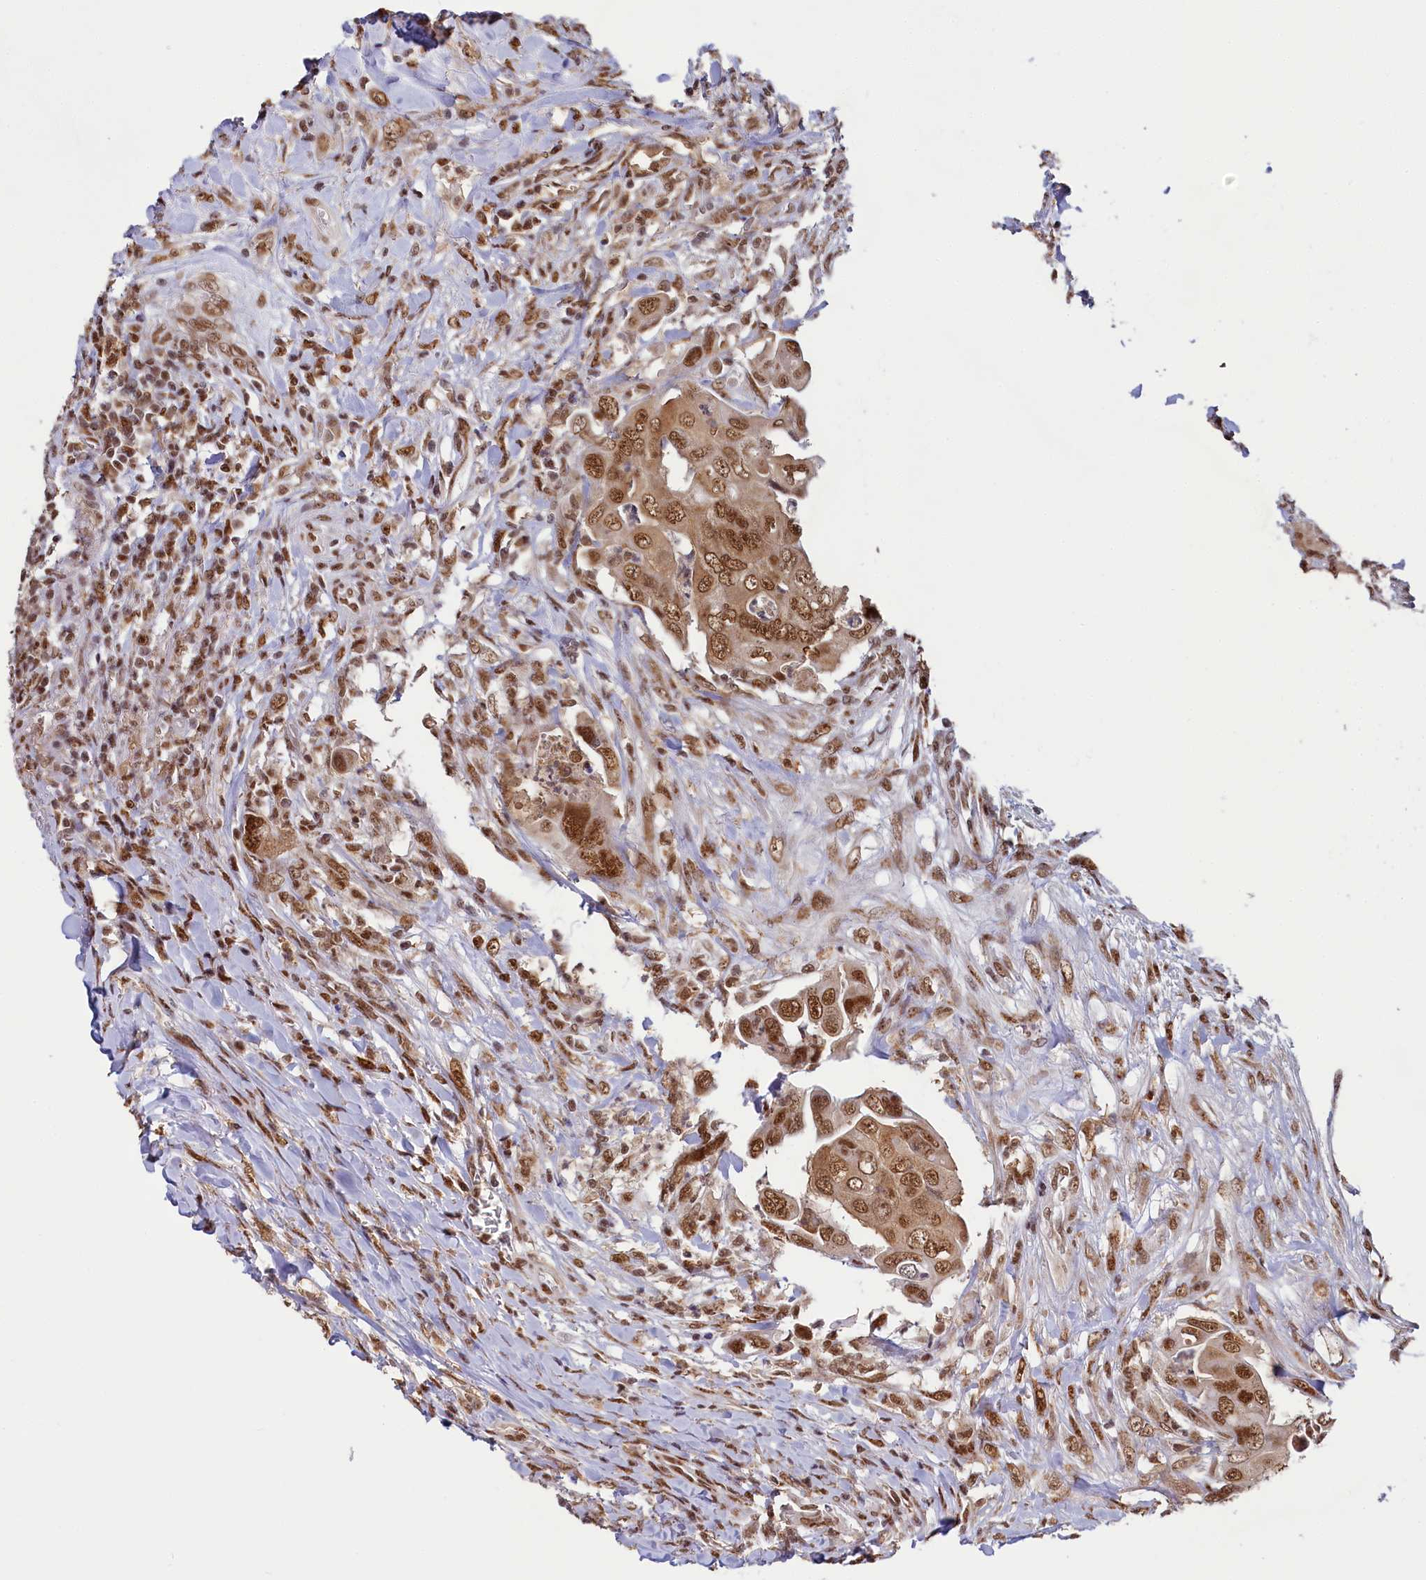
{"staining": {"intensity": "moderate", "quantity": ">75%", "location": "nuclear"}, "tissue": "colorectal cancer", "cell_type": "Tumor cells", "image_type": "cancer", "snomed": [{"axis": "morphology", "description": "Adenocarcinoma, NOS"}, {"axis": "topography", "description": "Rectum"}], "caption": "Immunohistochemical staining of colorectal cancer exhibits medium levels of moderate nuclear staining in about >75% of tumor cells.", "gene": "PPHLN1", "patient": {"sex": "male", "age": 63}}